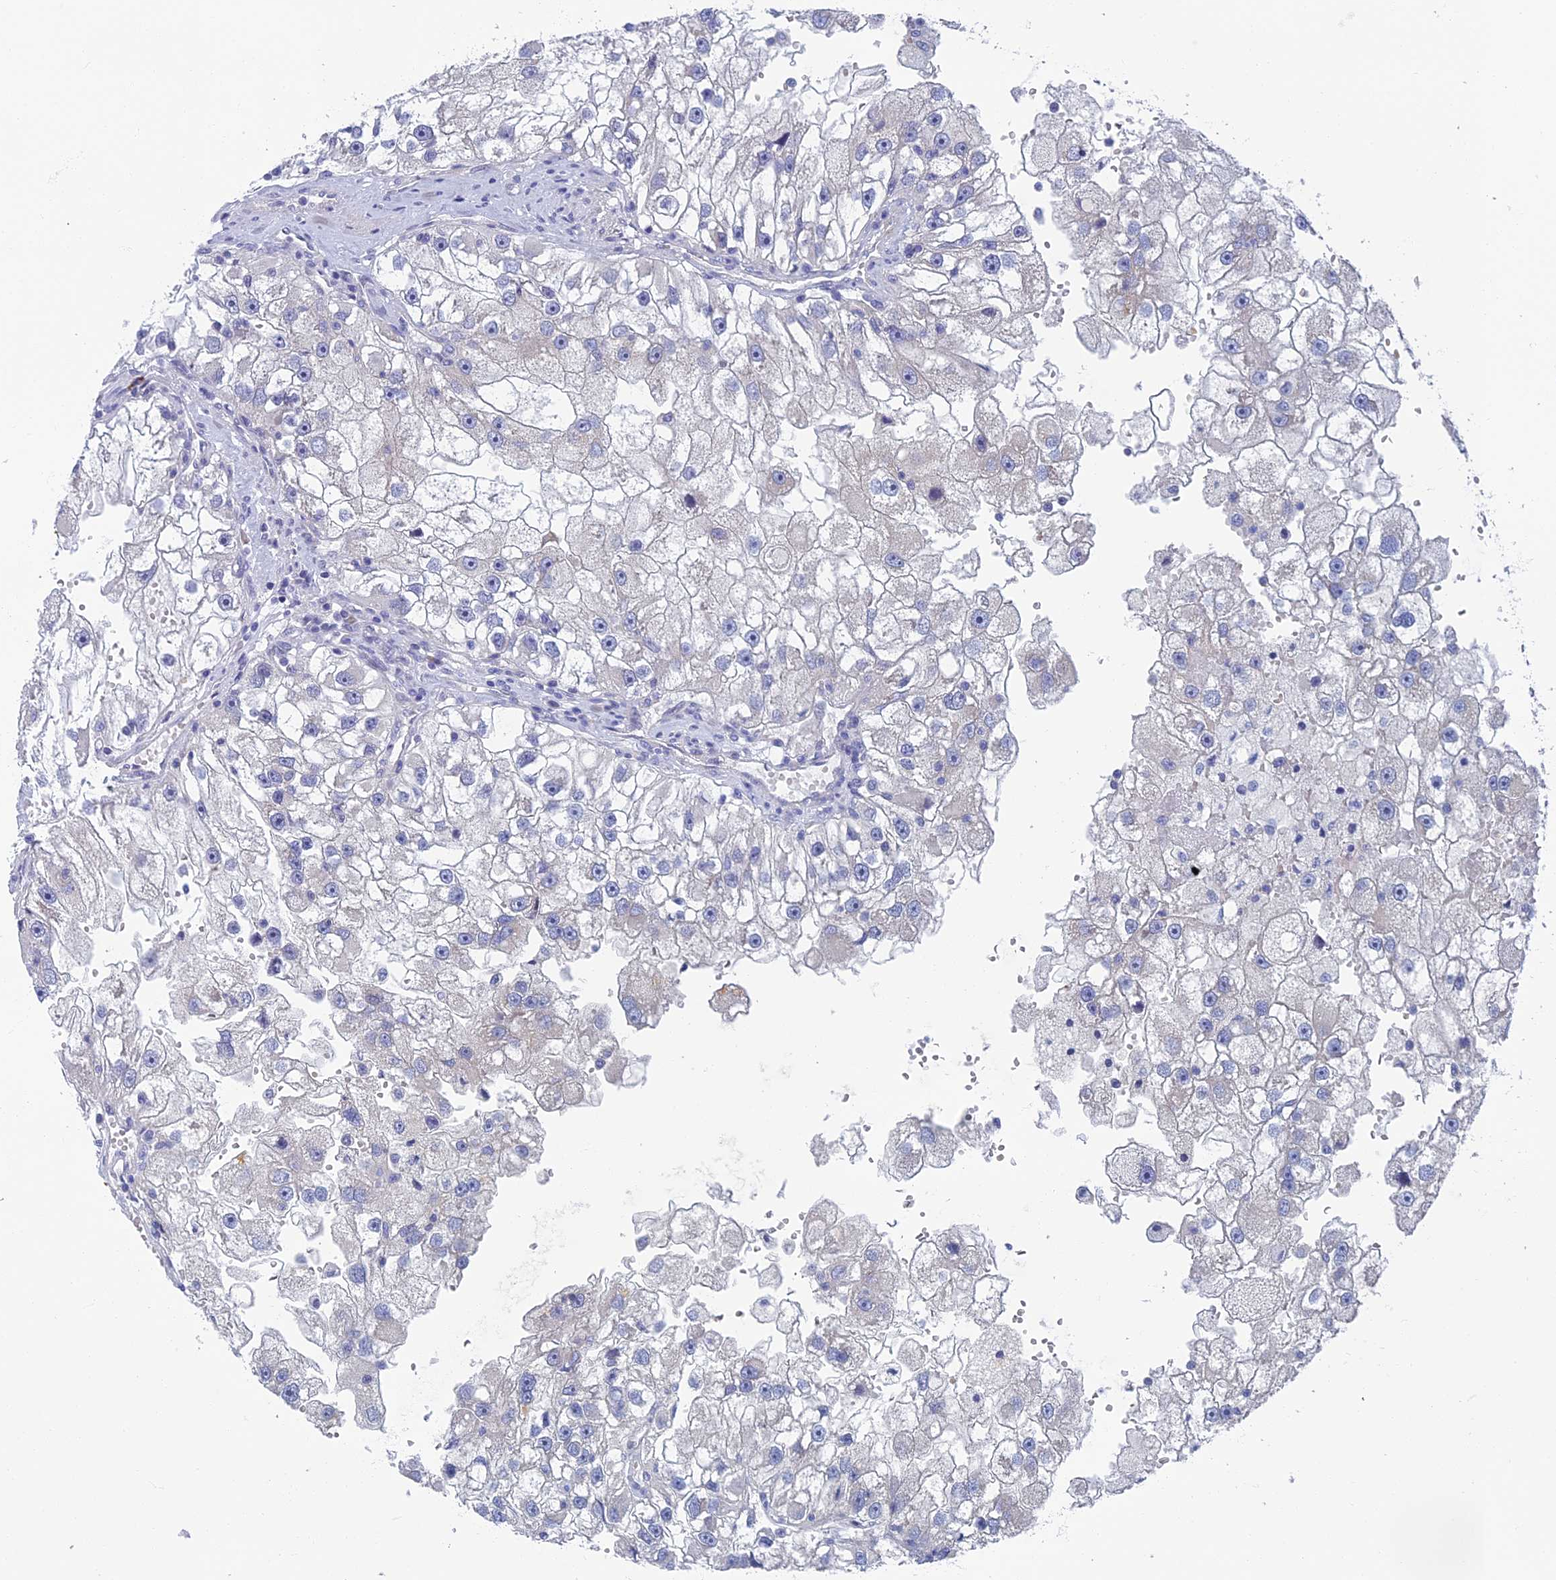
{"staining": {"intensity": "negative", "quantity": "none", "location": "none"}, "tissue": "renal cancer", "cell_type": "Tumor cells", "image_type": "cancer", "snomed": [{"axis": "morphology", "description": "Adenocarcinoma, NOS"}, {"axis": "topography", "description": "Kidney"}], "caption": "A histopathology image of human renal cancer is negative for staining in tumor cells. (Brightfield microscopy of DAB immunohistochemistry (IHC) at high magnification).", "gene": "SPIN4", "patient": {"sex": "male", "age": 63}}